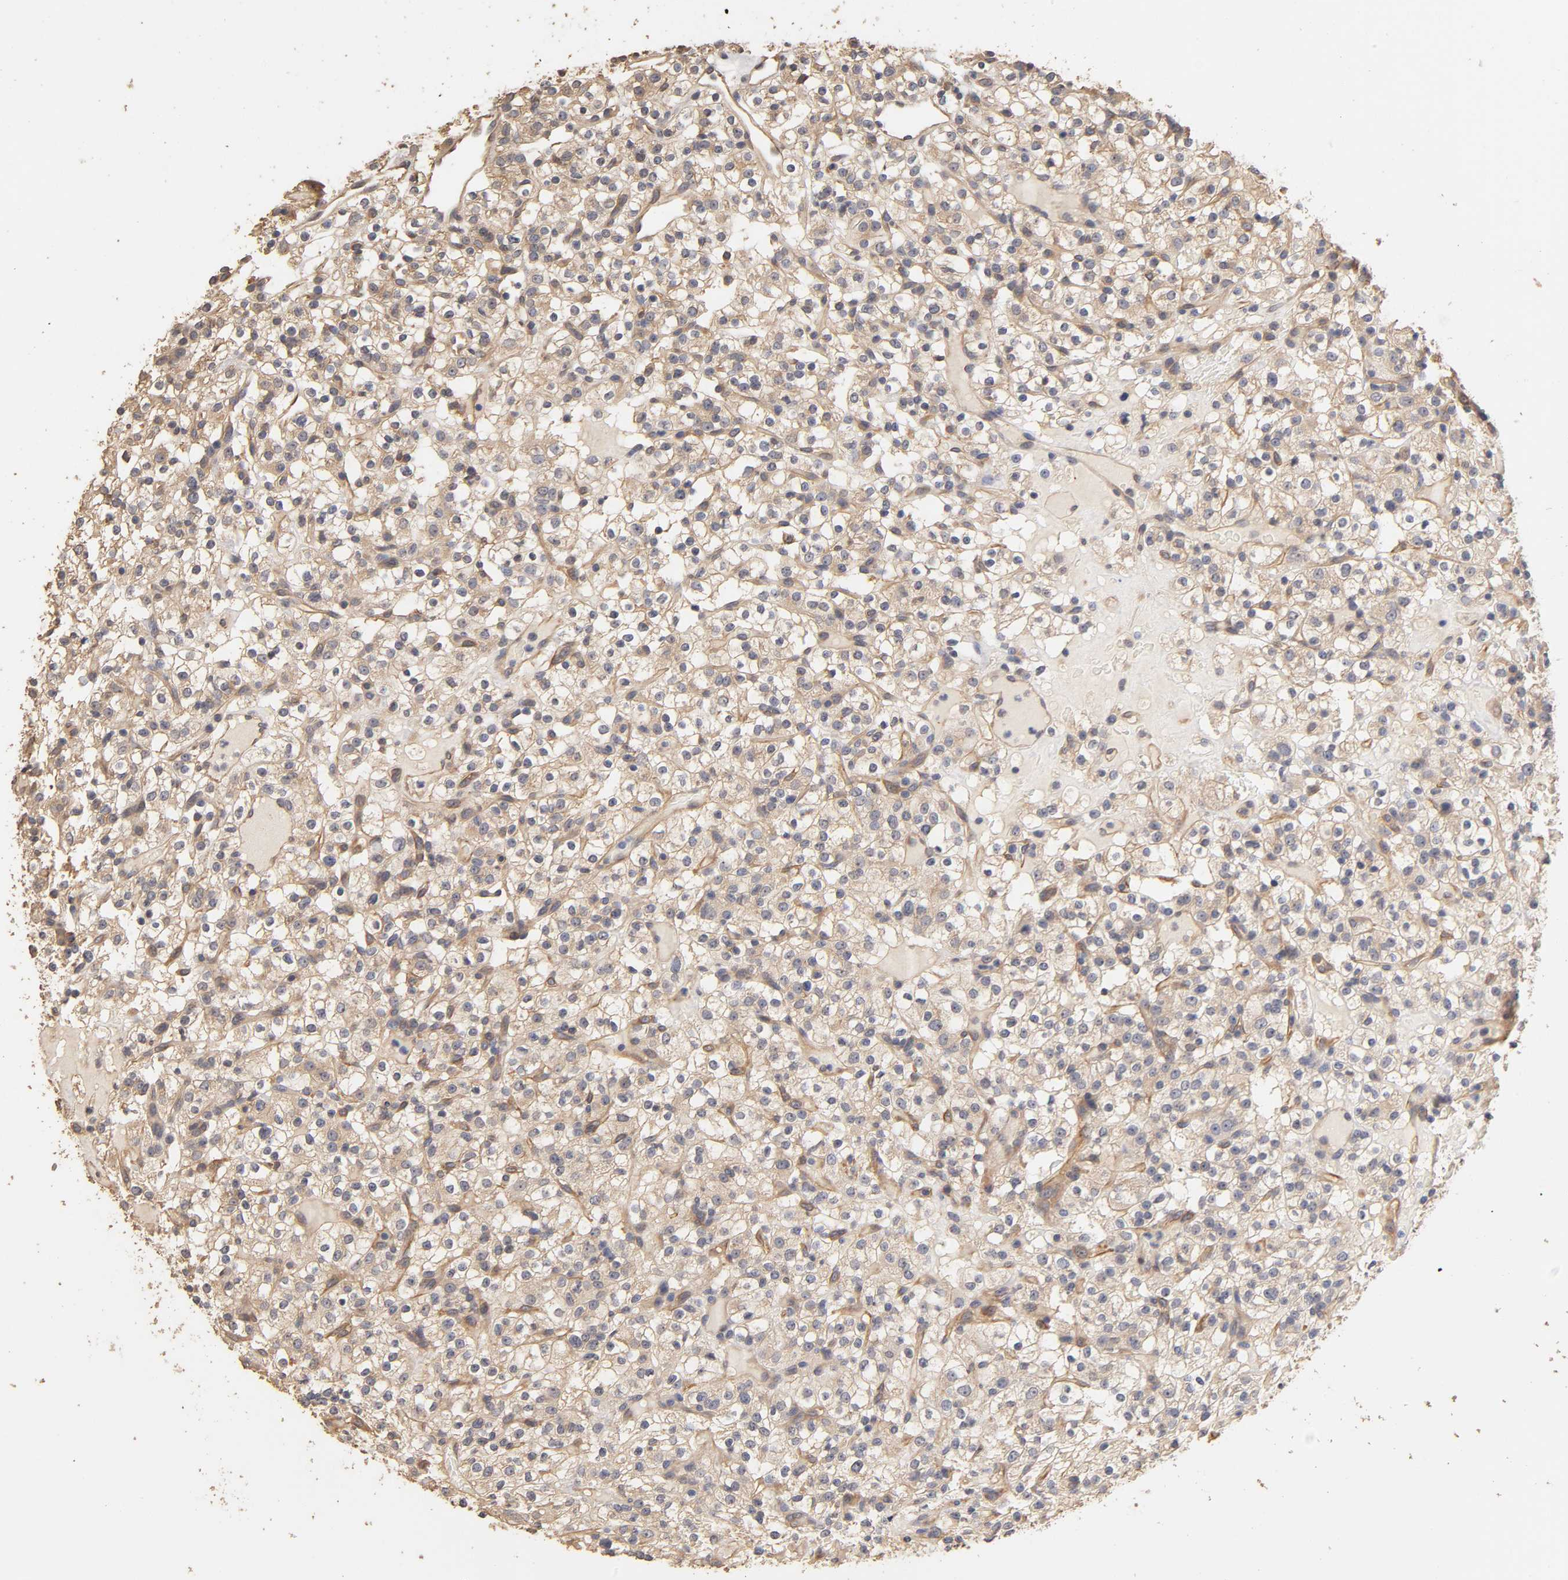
{"staining": {"intensity": "moderate", "quantity": ">75%", "location": "cytoplasmic/membranous"}, "tissue": "renal cancer", "cell_type": "Tumor cells", "image_type": "cancer", "snomed": [{"axis": "morphology", "description": "Normal tissue, NOS"}, {"axis": "morphology", "description": "Adenocarcinoma, NOS"}, {"axis": "topography", "description": "Kidney"}], "caption": "Moderate cytoplasmic/membranous protein positivity is present in approximately >75% of tumor cells in renal adenocarcinoma.", "gene": "VSIG4", "patient": {"sex": "female", "age": 72}}